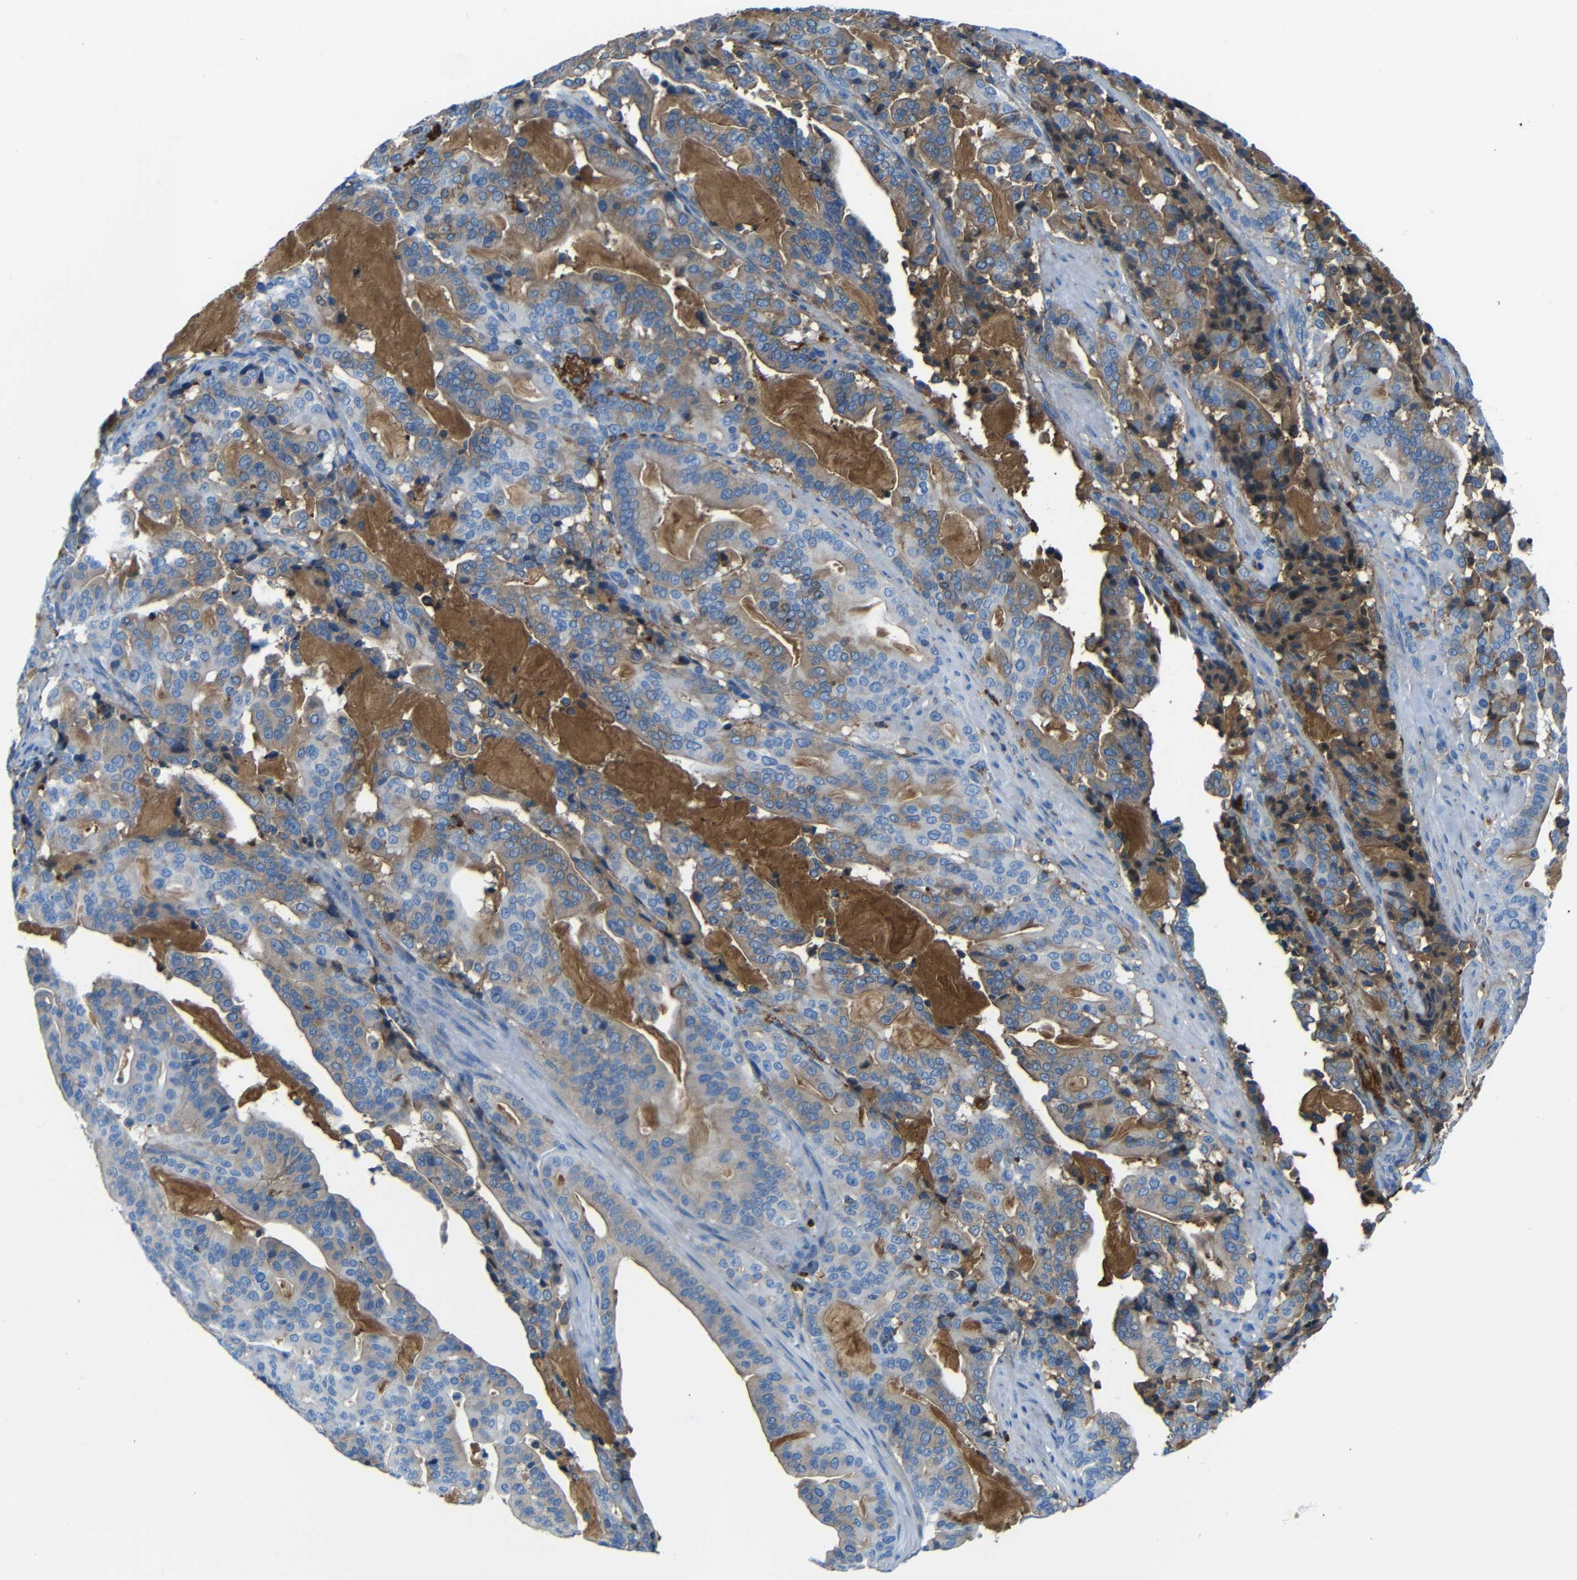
{"staining": {"intensity": "moderate", "quantity": "25%-75%", "location": "cytoplasmic/membranous"}, "tissue": "pancreatic cancer", "cell_type": "Tumor cells", "image_type": "cancer", "snomed": [{"axis": "morphology", "description": "Adenocarcinoma, NOS"}, {"axis": "topography", "description": "Pancreas"}], "caption": "An image of pancreatic adenocarcinoma stained for a protein demonstrates moderate cytoplasmic/membranous brown staining in tumor cells. Immunohistochemistry (ihc) stains the protein in brown and the nuclei are stained blue.", "gene": "SERPINA1", "patient": {"sex": "male", "age": 63}}